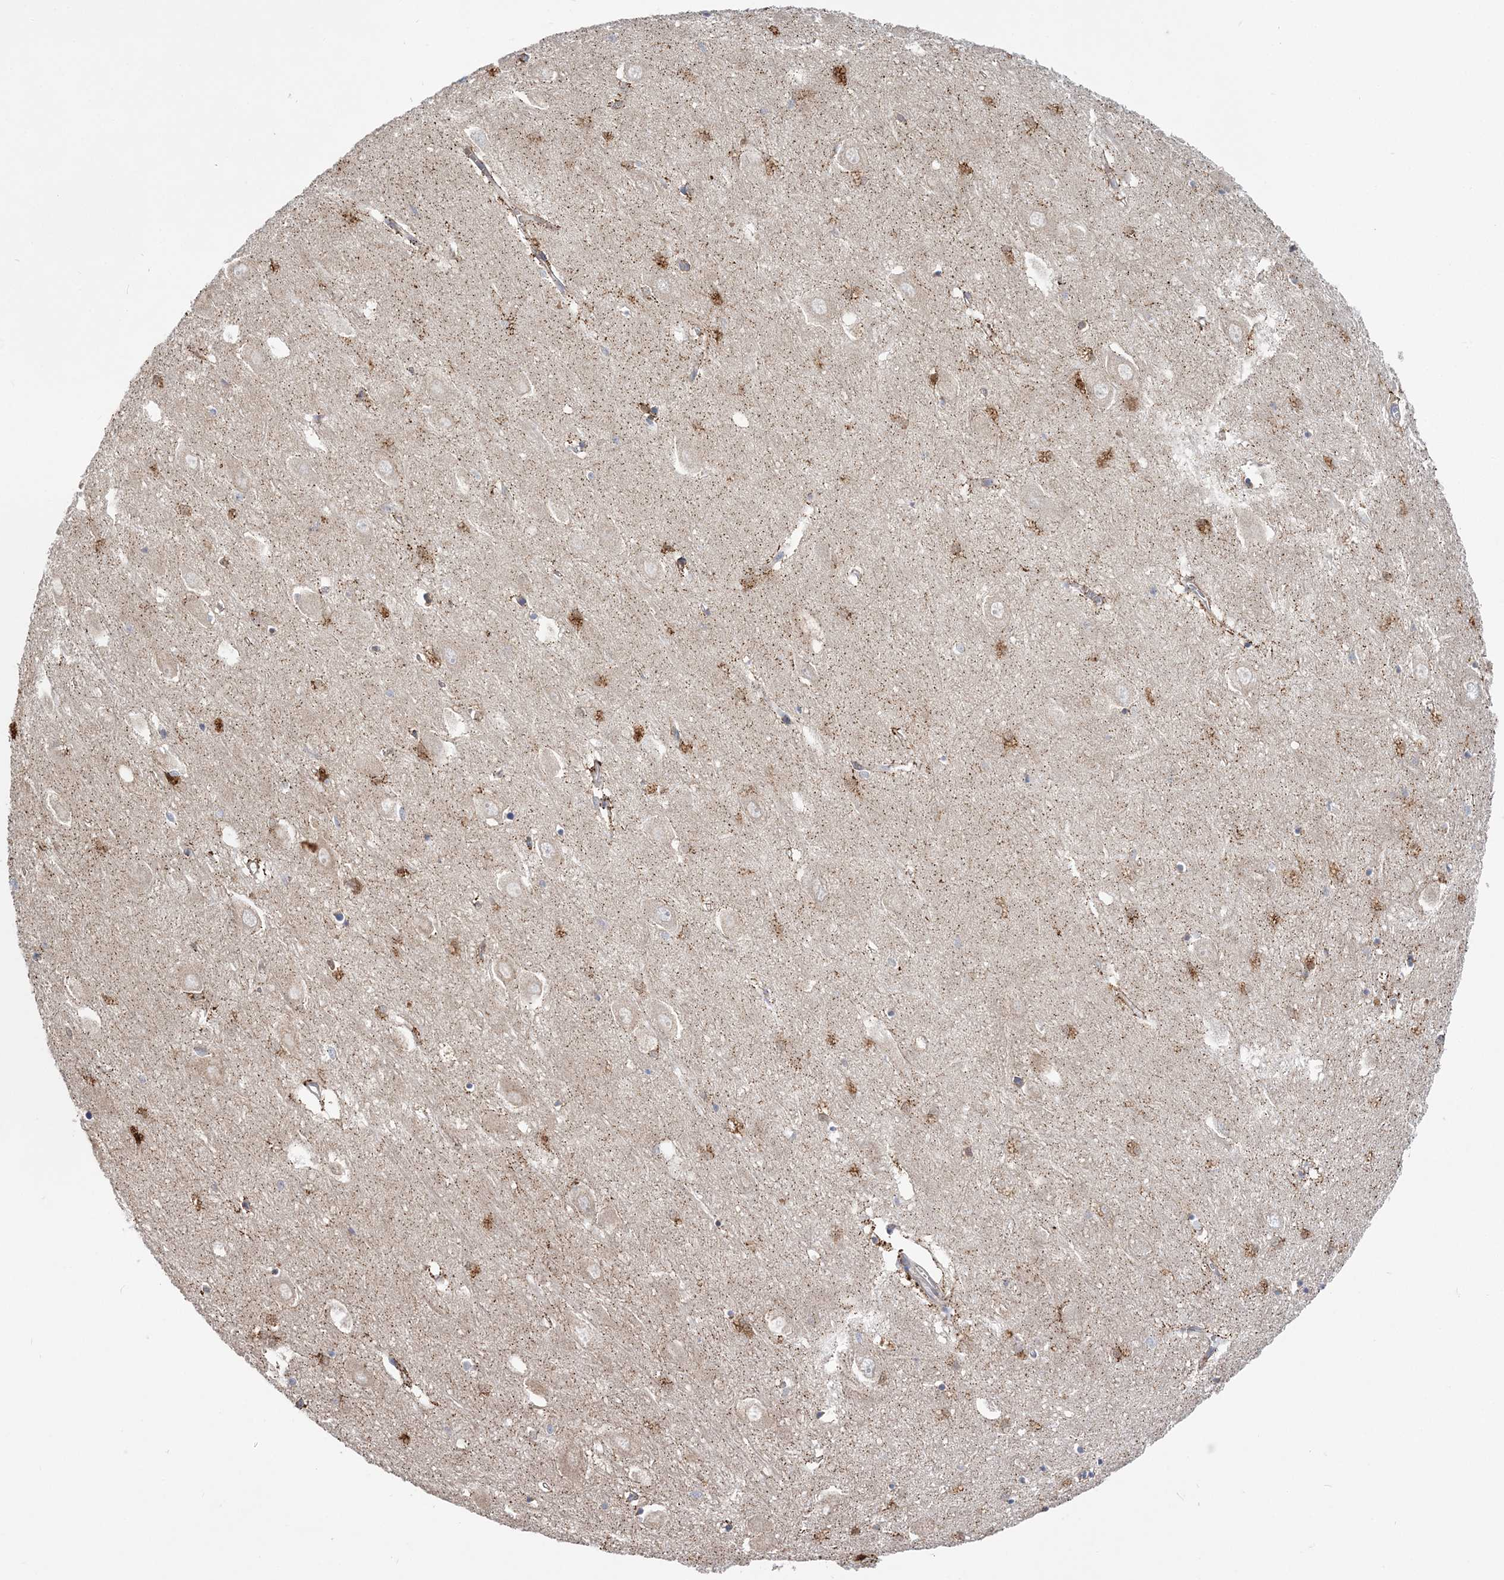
{"staining": {"intensity": "strong", "quantity": "25%-75%", "location": "cytoplasmic/membranous"}, "tissue": "hippocampus", "cell_type": "Glial cells", "image_type": "normal", "snomed": [{"axis": "morphology", "description": "Normal tissue, NOS"}, {"axis": "topography", "description": "Hippocampus"}], "caption": "Hippocampus stained with DAB IHC exhibits high levels of strong cytoplasmic/membranous expression in about 25%-75% of glial cells.", "gene": "MMADHC", "patient": {"sex": "female", "age": 64}}